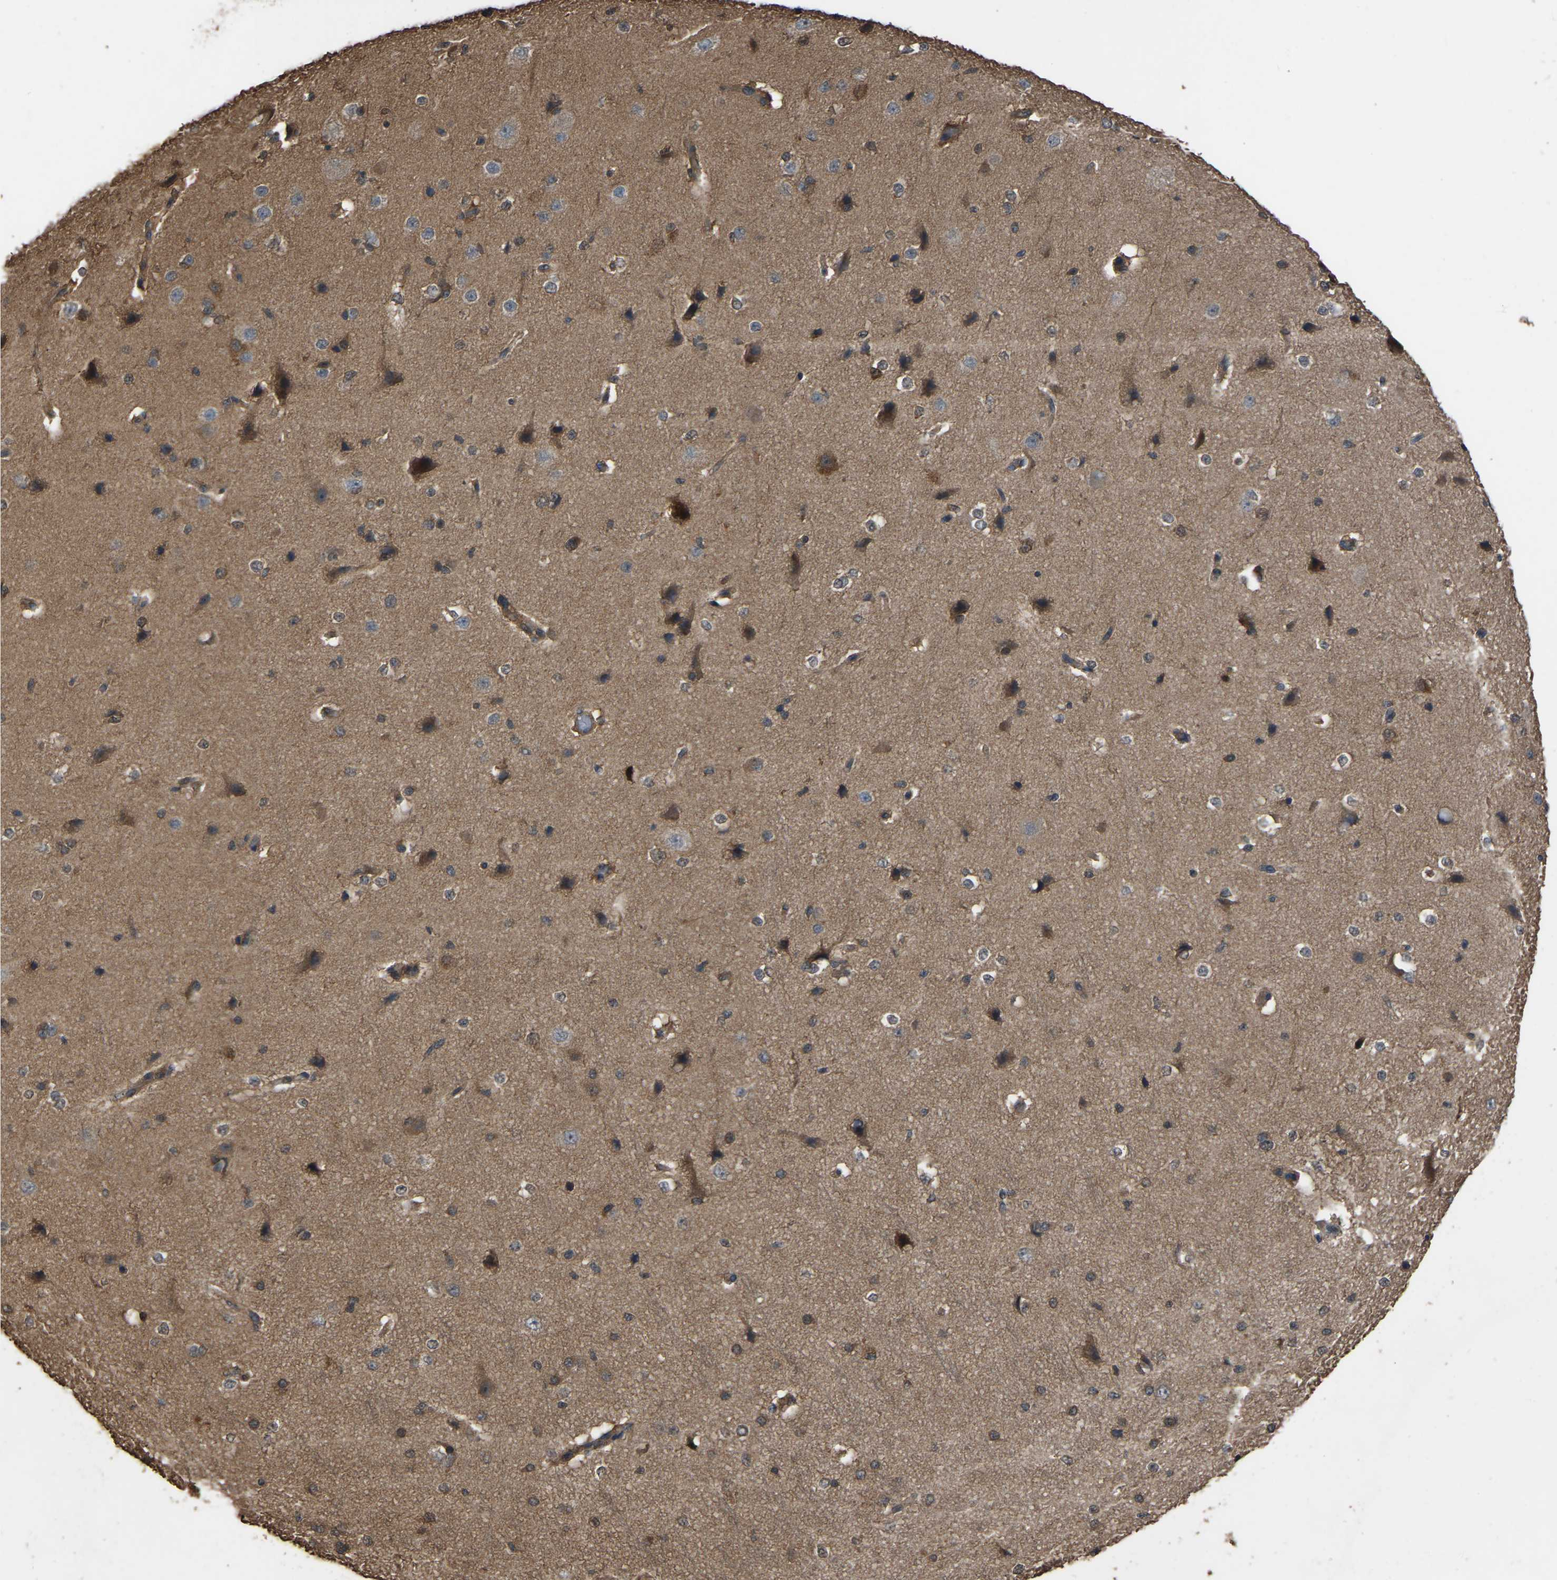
{"staining": {"intensity": "moderate", "quantity": "<25%", "location": "cytoplasmic/membranous"}, "tissue": "cerebral cortex", "cell_type": "Endothelial cells", "image_type": "normal", "snomed": [{"axis": "morphology", "description": "Normal tissue, NOS"}, {"axis": "morphology", "description": "Developmental malformation"}, {"axis": "topography", "description": "Cerebral cortex"}], "caption": "DAB immunohistochemical staining of unremarkable cerebral cortex exhibits moderate cytoplasmic/membranous protein positivity in approximately <25% of endothelial cells.", "gene": "FHIT", "patient": {"sex": "female", "age": 30}}